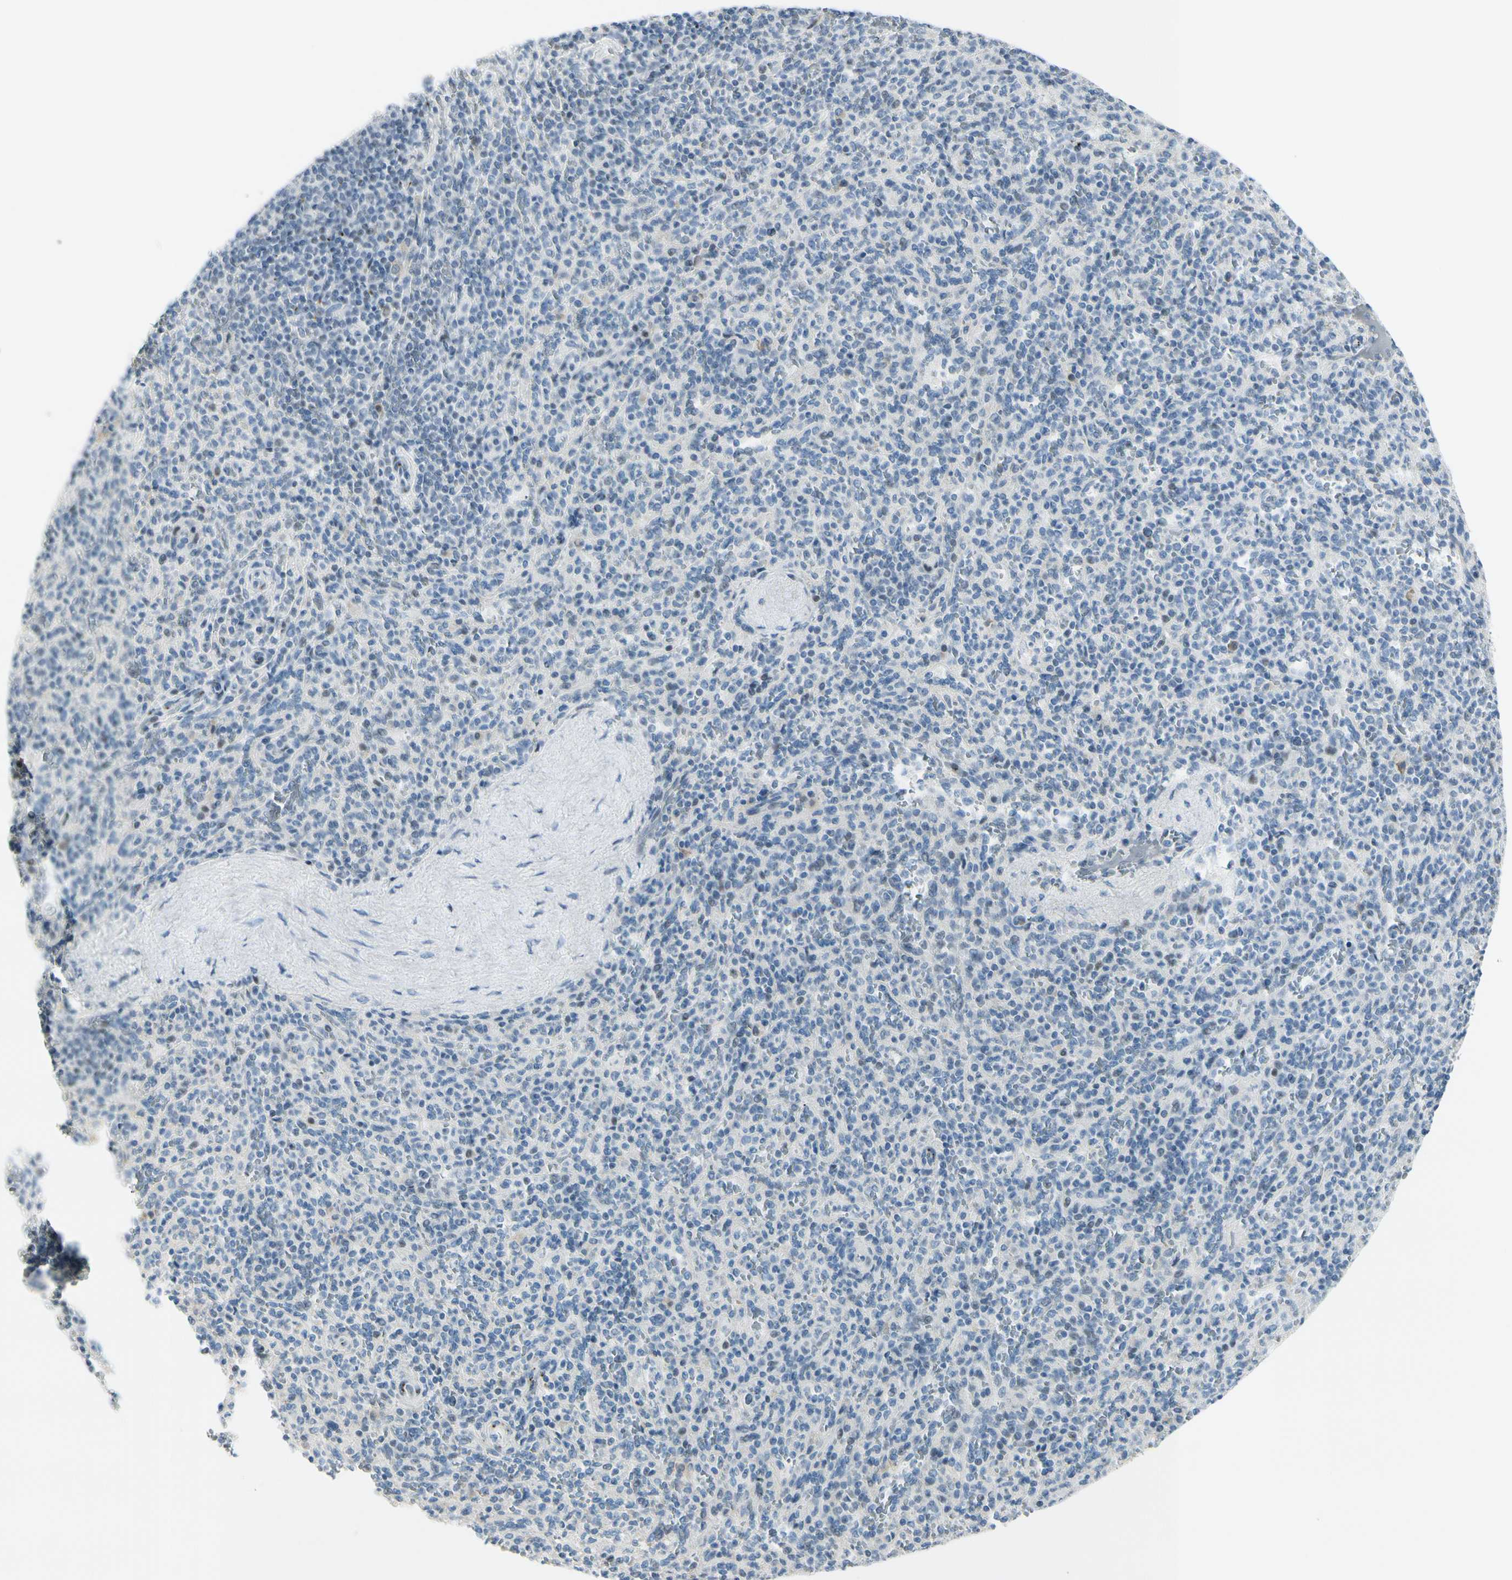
{"staining": {"intensity": "negative", "quantity": "none", "location": "none"}, "tissue": "spleen", "cell_type": "Cells in red pulp", "image_type": "normal", "snomed": [{"axis": "morphology", "description": "Normal tissue, NOS"}, {"axis": "topography", "description": "Spleen"}], "caption": "There is no significant staining in cells in red pulp of spleen. (Stains: DAB (3,3'-diaminobenzidine) immunohistochemistry (IHC) with hematoxylin counter stain, Microscopy: brightfield microscopy at high magnification).", "gene": "B4GALNT1", "patient": {"sex": "male", "age": 36}}